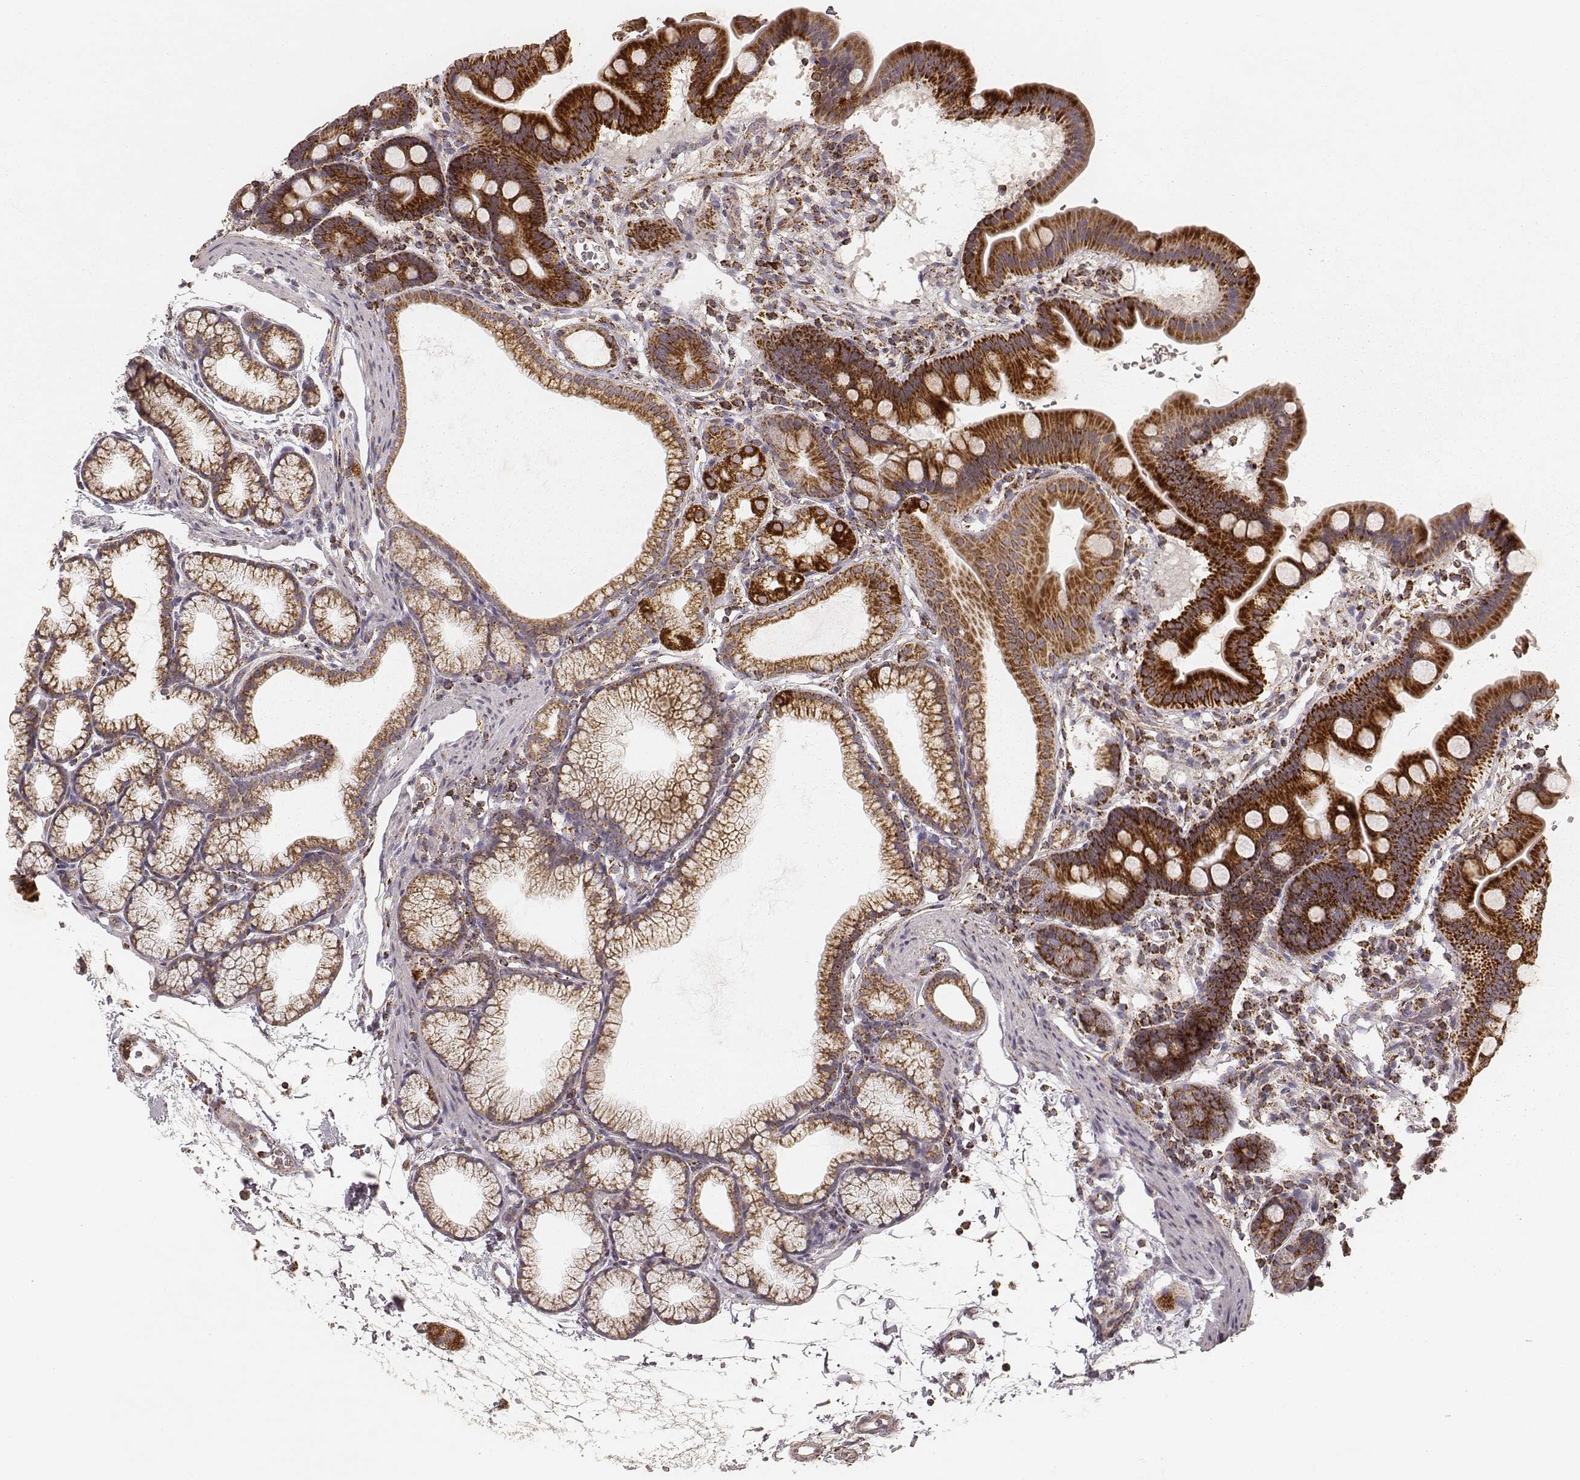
{"staining": {"intensity": "strong", "quantity": ">75%", "location": "cytoplasmic/membranous"}, "tissue": "duodenum", "cell_type": "Glandular cells", "image_type": "normal", "snomed": [{"axis": "morphology", "description": "Normal tissue, NOS"}, {"axis": "topography", "description": "Duodenum"}], "caption": "IHC histopathology image of unremarkable human duodenum stained for a protein (brown), which shows high levels of strong cytoplasmic/membranous expression in approximately >75% of glandular cells.", "gene": "CS", "patient": {"sex": "male", "age": 59}}